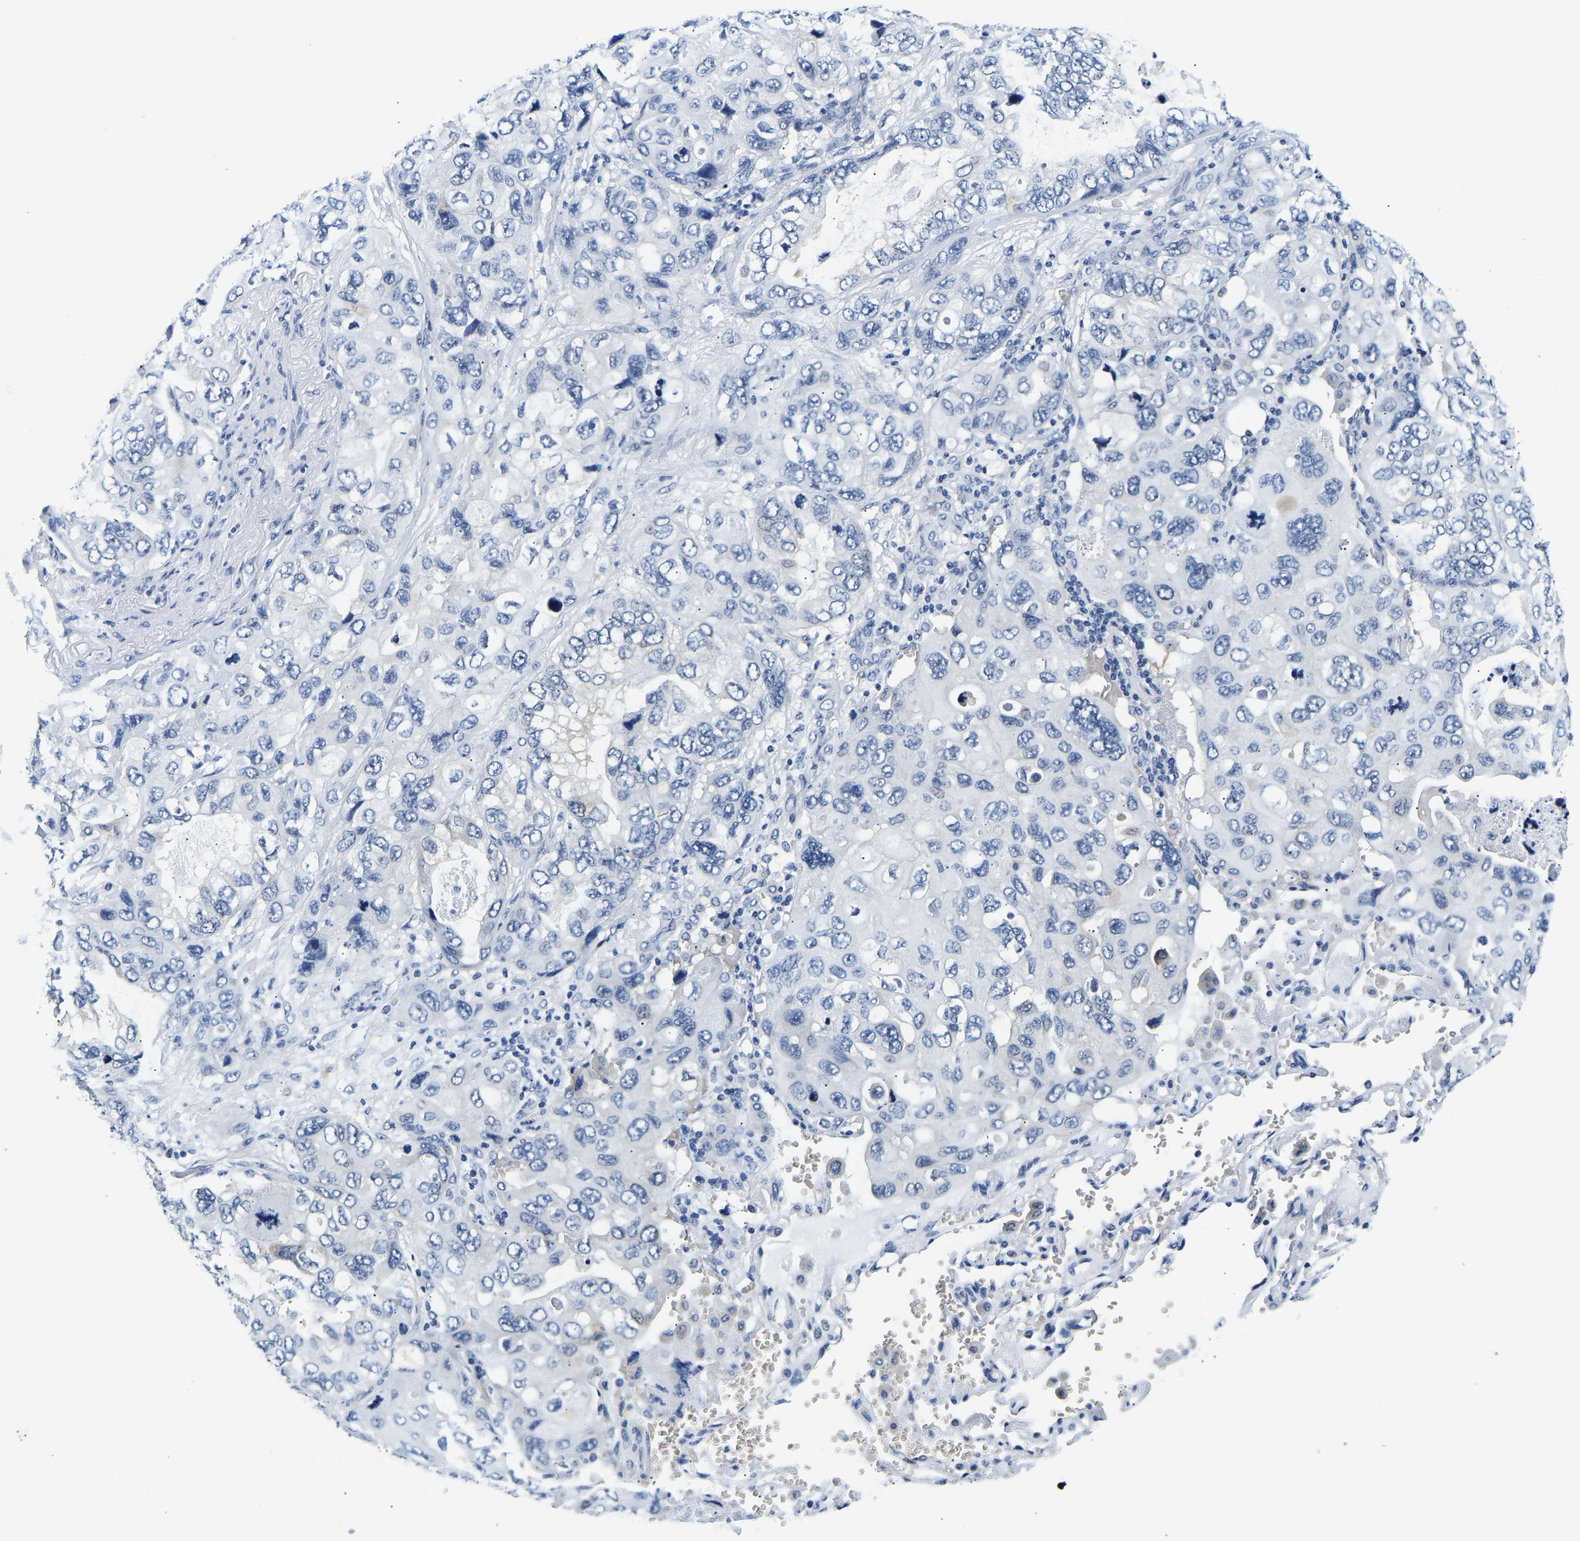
{"staining": {"intensity": "negative", "quantity": "none", "location": "none"}, "tissue": "lung cancer", "cell_type": "Tumor cells", "image_type": "cancer", "snomed": [{"axis": "morphology", "description": "Squamous cell carcinoma, NOS"}, {"axis": "topography", "description": "Lung"}], "caption": "A high-resolution histopathology image shows immunohistochemistry staining of lung squamous cell carcinoma, which exhibits no significant expression in tumor cells.", "gene": "UCHL3", "patient": {"sex": "female", "age": 73}}